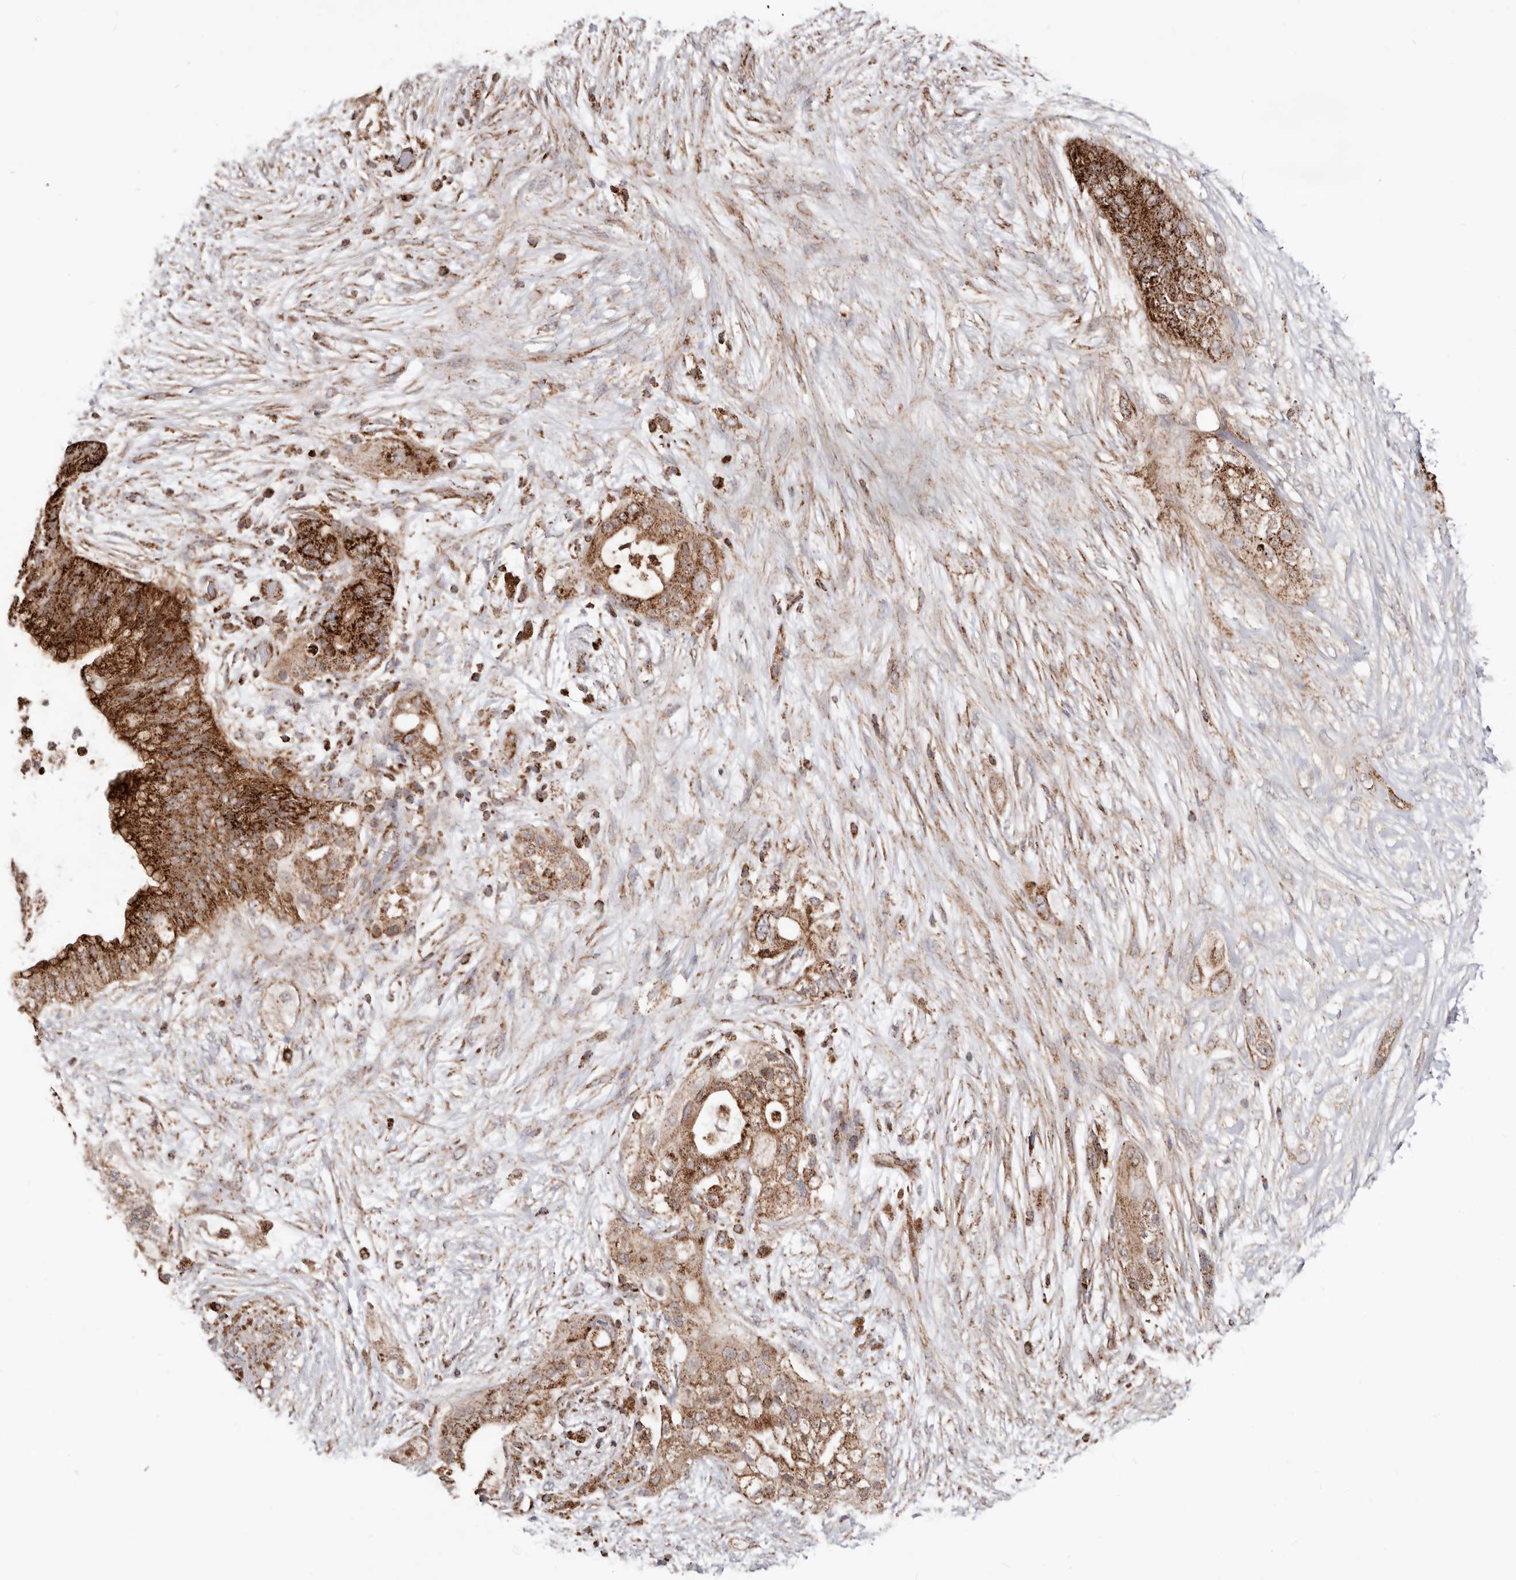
{"staining": {"intensity": "strong", "quantity": ">75%", "location": "cytoplasmic/membranous"}, "tissue": "pancreatic cancer", "cell_type": "Tumor cells", "image_type": "cancer", "snomed": [{"axis": "morphology", "description": "Adenocarcinoma, NOS"}, {"axis": "topography", "description": "Pancreas"}], "caption": "Immunohistochemical staining of adenocarcinoma (pancreatic) exhibits high levels of strong cytoplasmic/membranous protein staining in approximately >75% of tumor cells.", "gene": "PRKACB", "patient": {"sex": "male", "age": 53}}